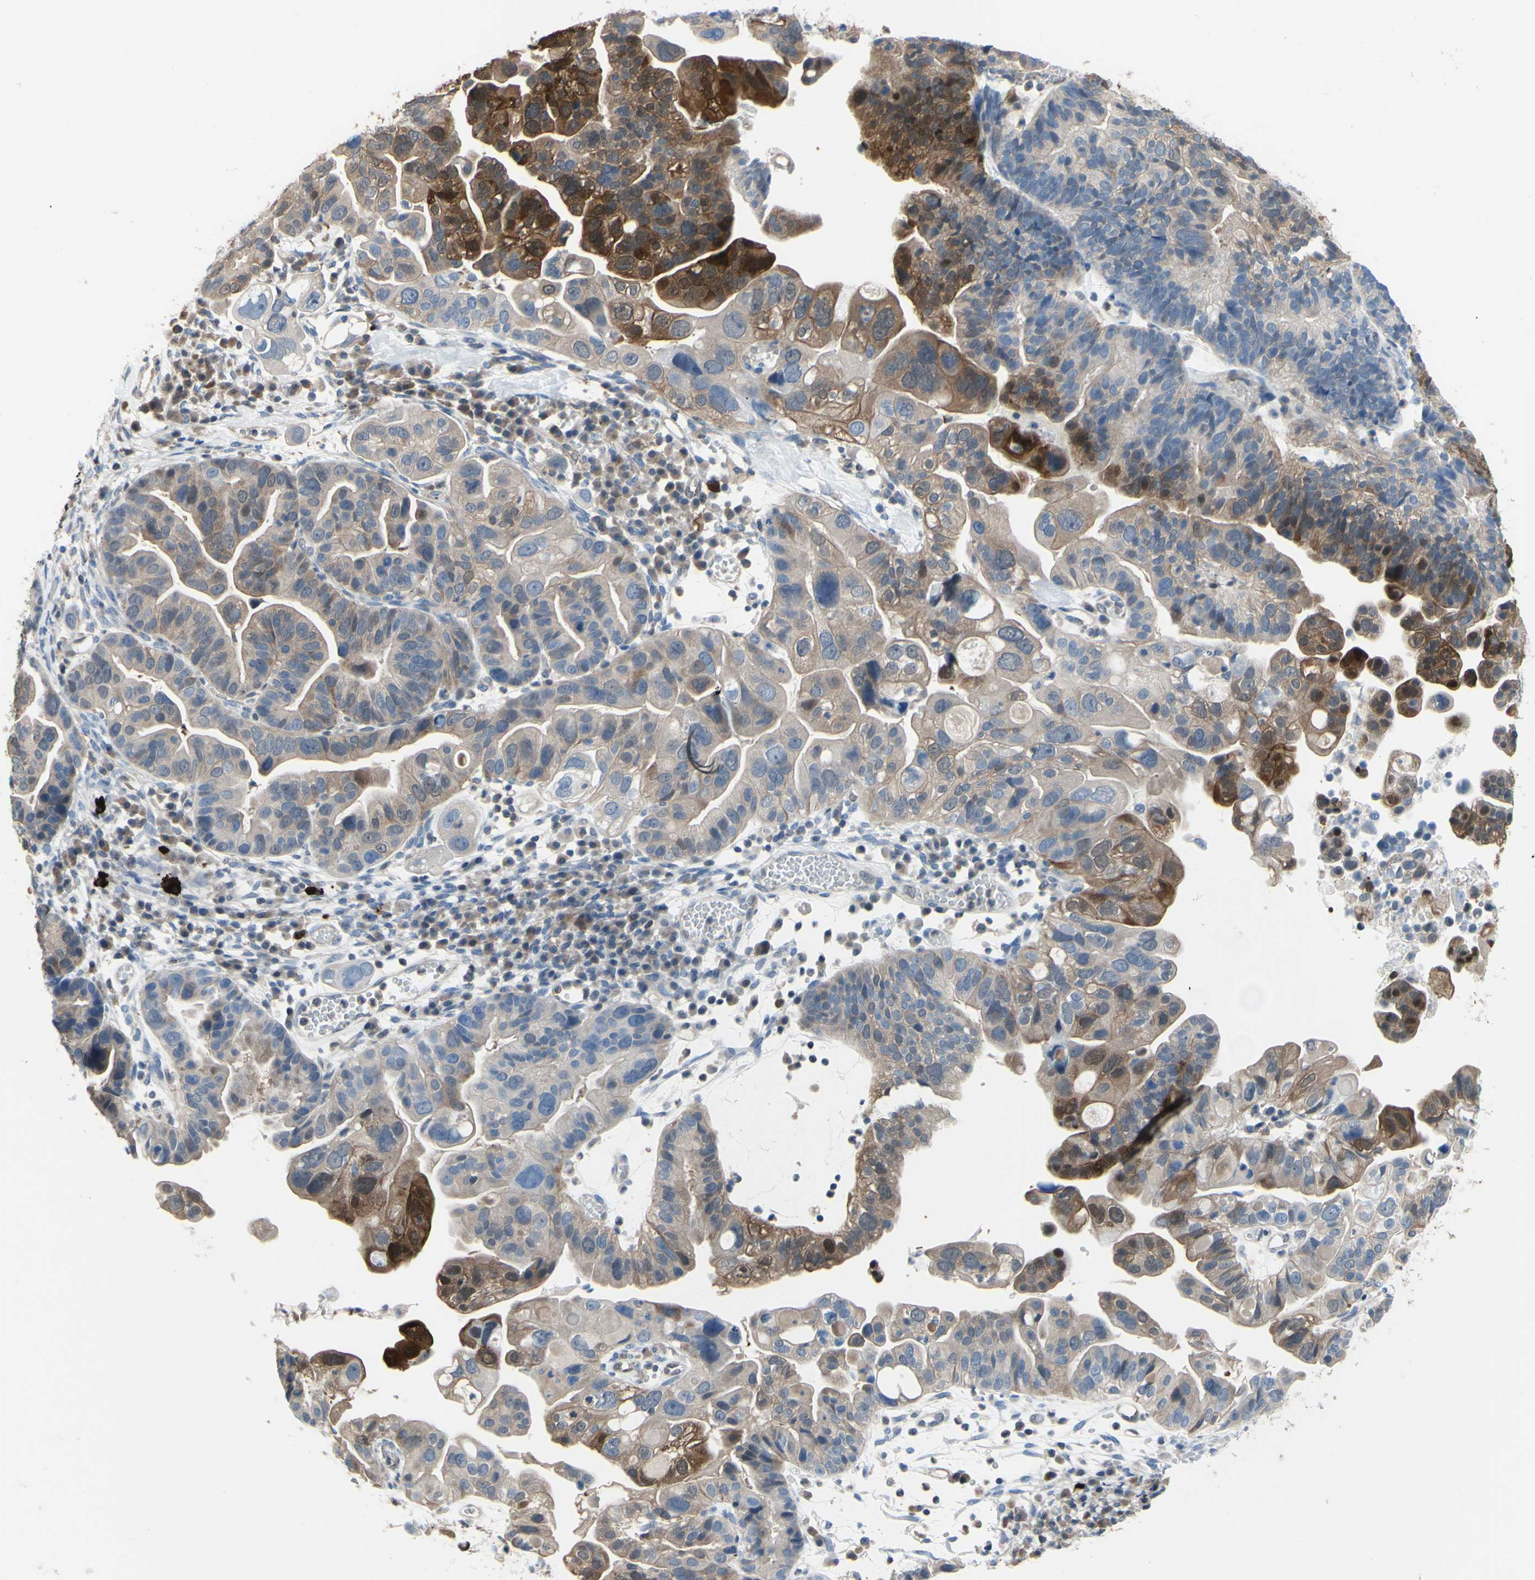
{"staining": {"intensity": "strong", "quantity": "25%-75%", "location": "cytoplasmic/membranous,nuclear"}, "tissue": "ovarian cancer", "cell_type": "Tumor cells", "image_type": "cancer", "snomed": [{"axis": "morphology", "description": "Cystadenocarcinoma, serous, NOS"}, {"axis": "topography", "description": "Ovary"}], "caption": "Strong cytoplasmic/membranous and nuclear expression for a protein is seen in about 25%-75% of tumor cells of ovarian cancer using immunohistochemistry.", "gene": "UPK3B", "patient": {"sex": "female", "age": 56}}